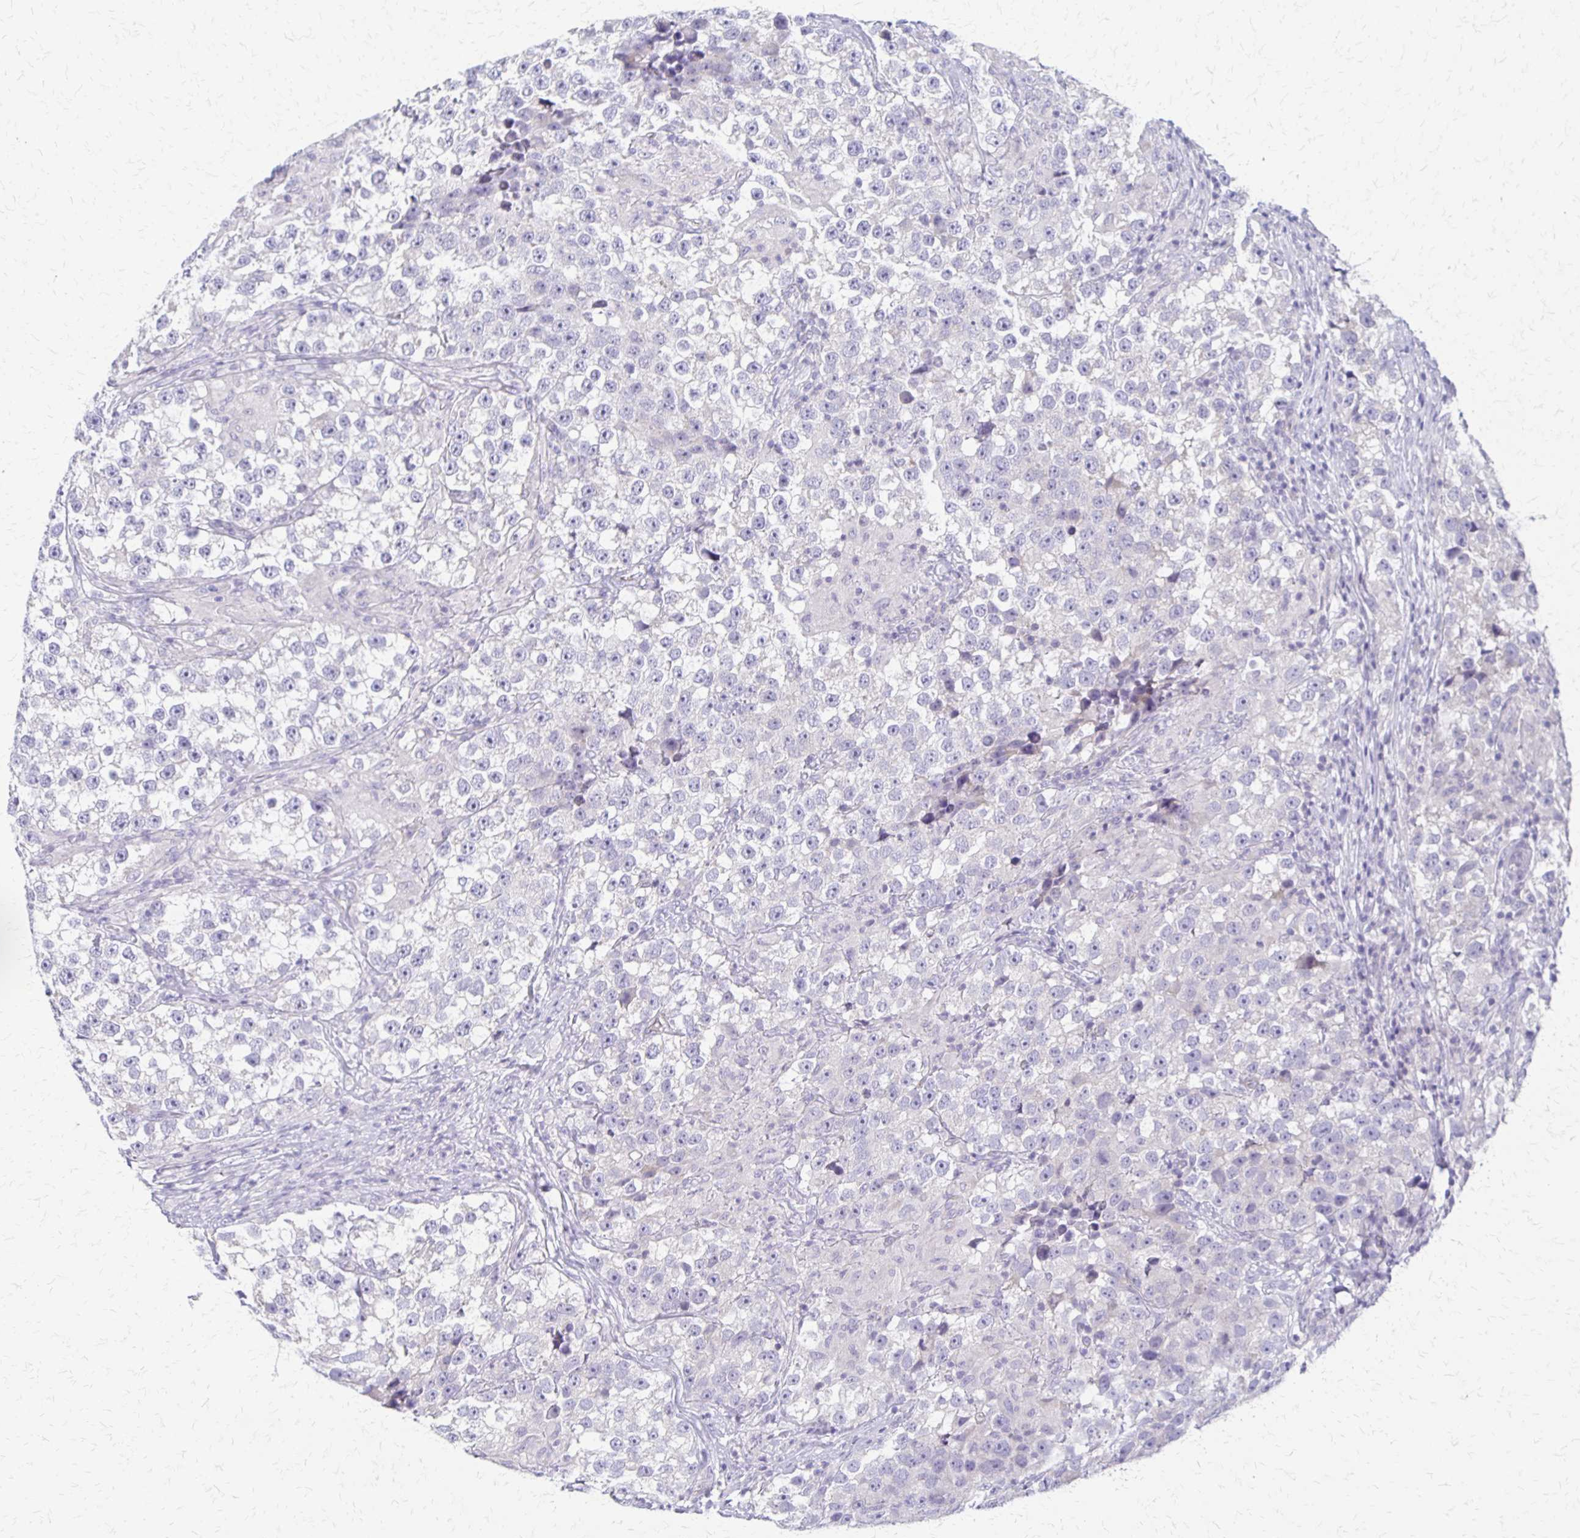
{"staining": {"intensity": "negative", "quantity": "none", "location": "none"}, "tissue": "testis cancer", "cell_type": "Tumor cells", "image_type": "cancer", "snomed": [{"axis": "morphology", "description": "Seminoma, NOS"}, {"axis": "topography", "description": "Testis"}], "caption": "IHC photomicrograph of neoplastic tissue: human seminoma (testis) stained with DAB (3,3'-diaminobenzidine) reveals no significant protein staining in tumor cells.", "gene": "RHOC", "patient": {"sex": "male", "age": 46}}